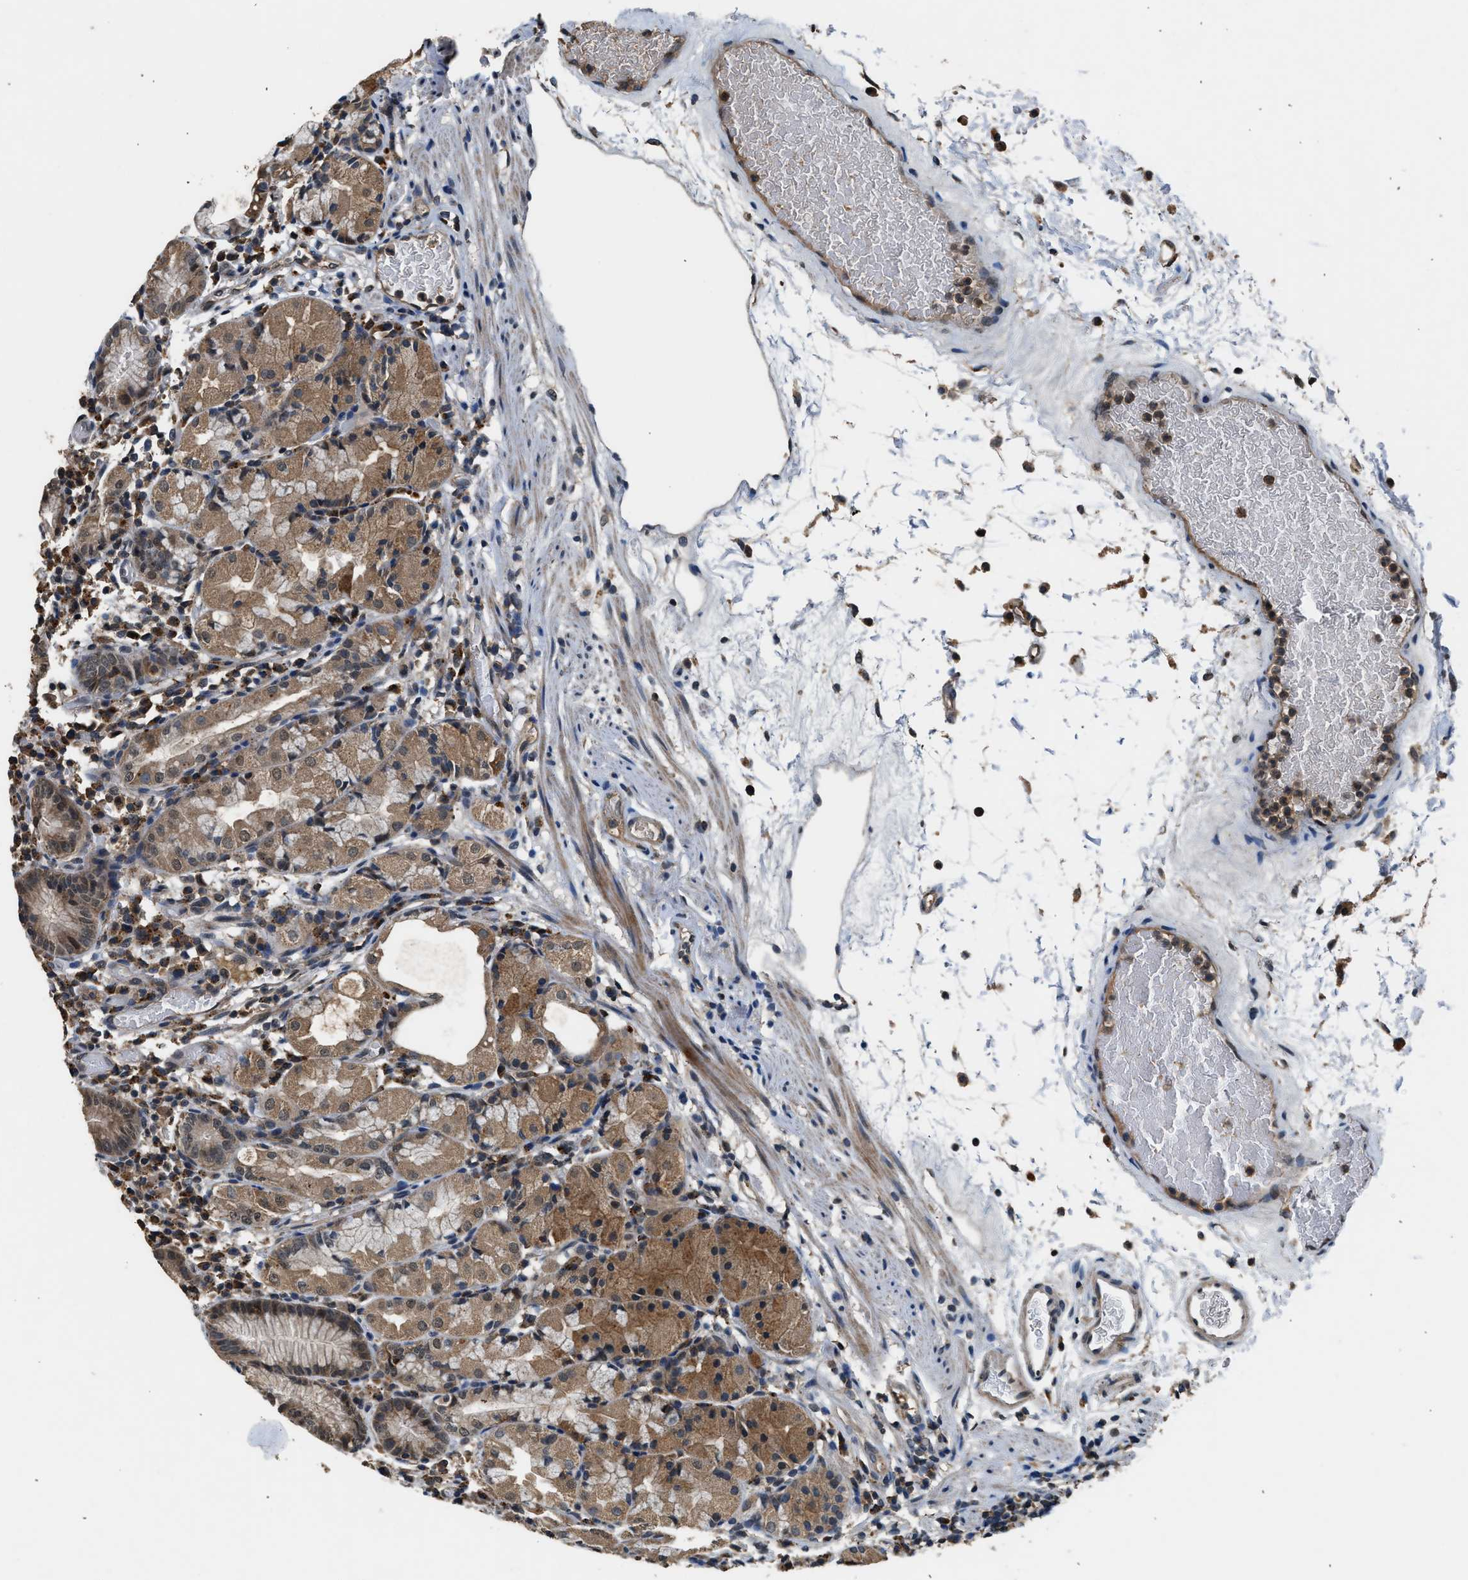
{"staining": {"intensity": "moderate", "quantity": "25%-75%", "location": "cytoplasmic/membranous"}, "tissue": "stomach", "cell_type": "Glandular cells", "image_type": "normal", "snomed": [{"axis": "morphology", "description": "Normal tissue, NOS"}, {"axis": "topography", "description": "Stomach"}, {"axis": "topography", "description": "Stomach, lower"}], "caption": "Protein analysis of unremarkable stomach displays moderate cytoplasmic/membranous expression in about 25%-75% of glandular cells. The protein is stained brown, and the nuclei are stained in blue (DAB (3,3'-diaminobenzidine) IHC with brightfield microscopy, high magnification).", "gene": "SLC15A4", "patient": {"sex": "female", "age": 75}}